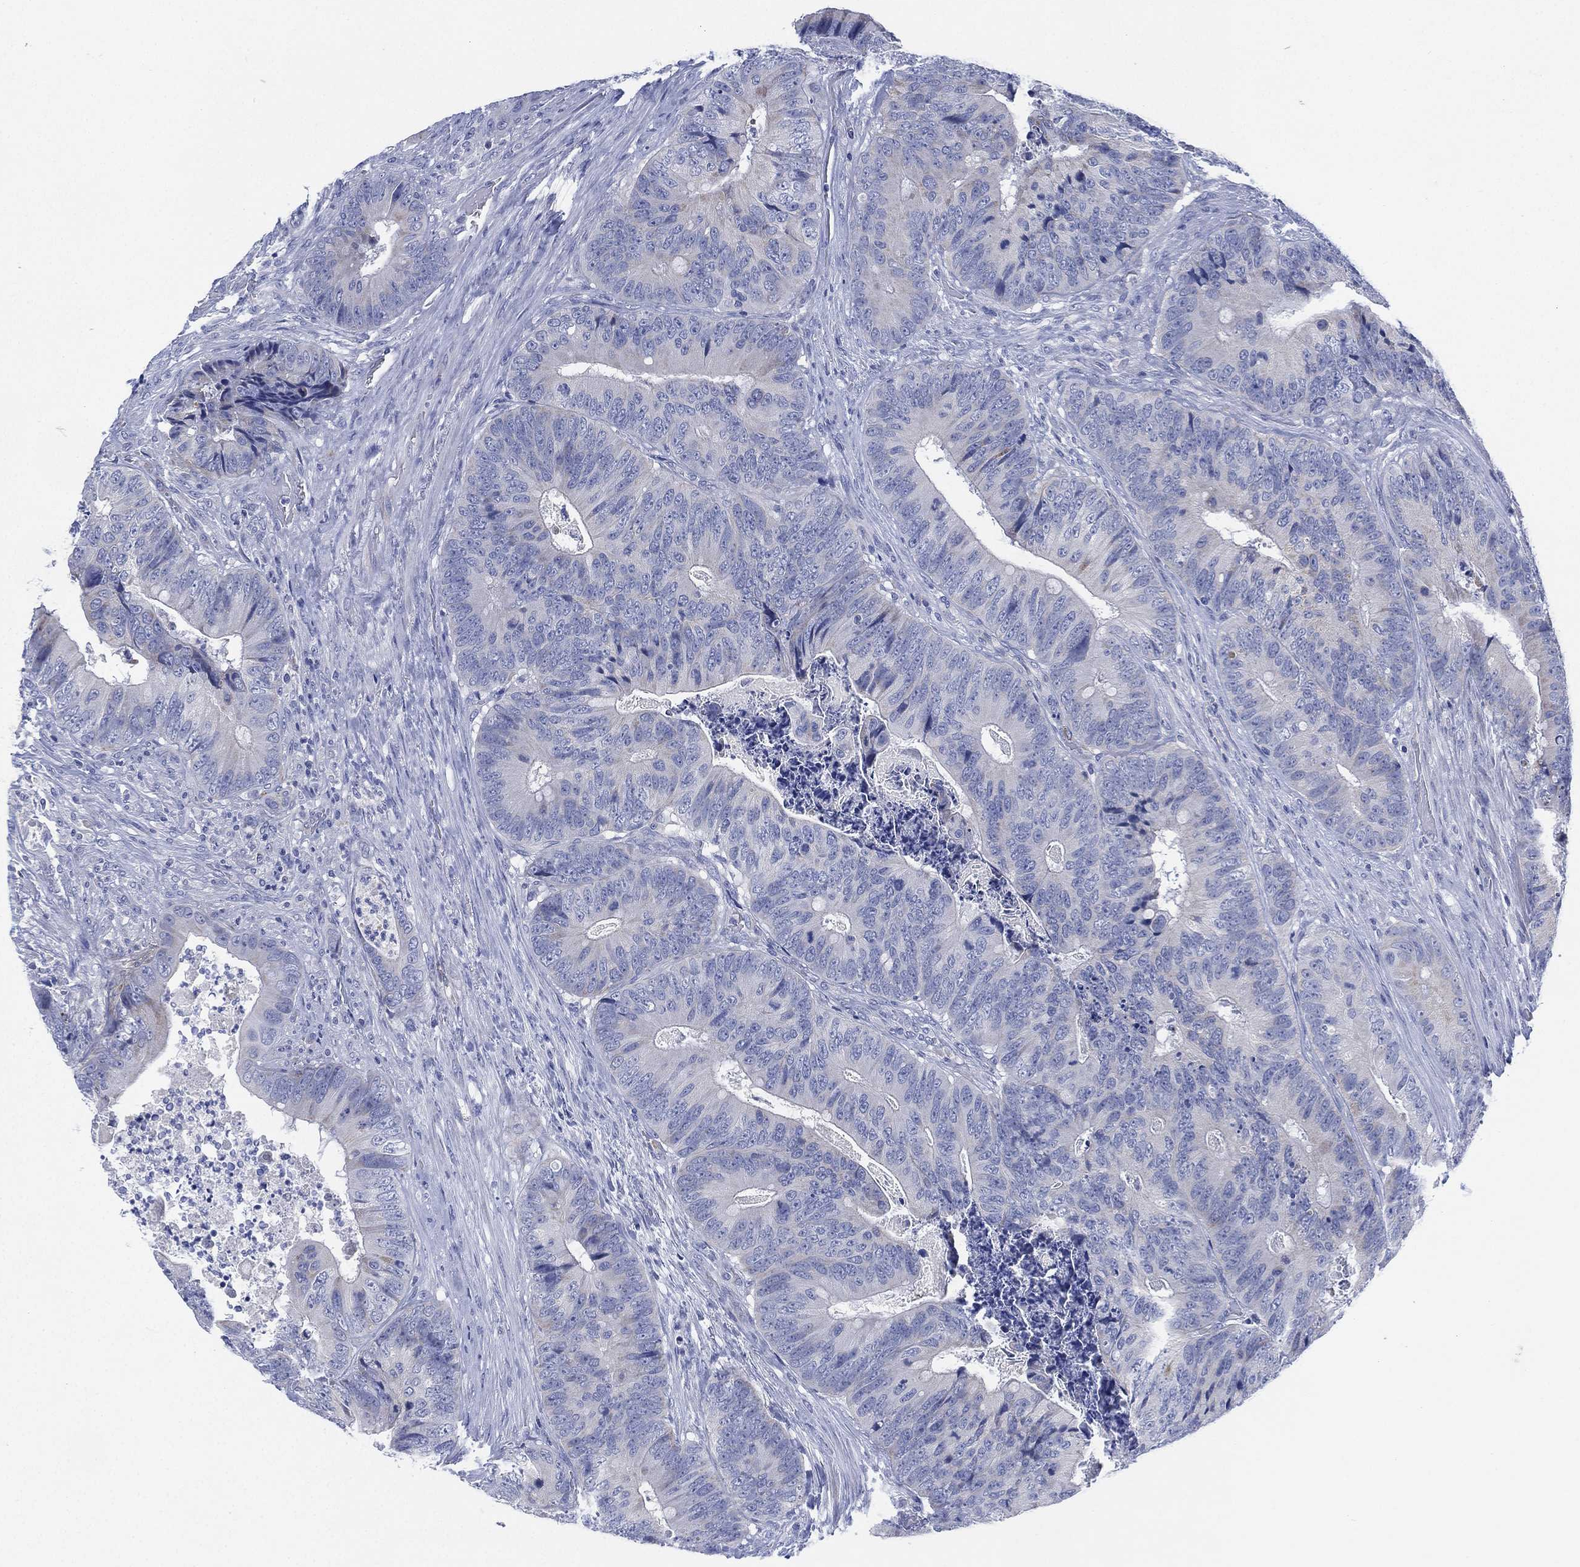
{"staining": {"intensity": "negative", "quantity": "none", "location": "none"}, "tissue": "colorectal cancer", "cell_type": "Tumor cells", "image_type": "cancer", "snomed": [{"axis": "morphology", "description": "Adenocarcinoma, NOS"}, {"axis": "topography", "description": "Colon"}], "caption": "Tumor cells show no significant staining in colorectal adenocarcinoma. (Brightfield microscopy of DAB (3,3'-diaminobenzidine) immunohistochemistry at high magnification).", "gene": "ADAD2", "patient": {"sex": "male", "age": 84}}